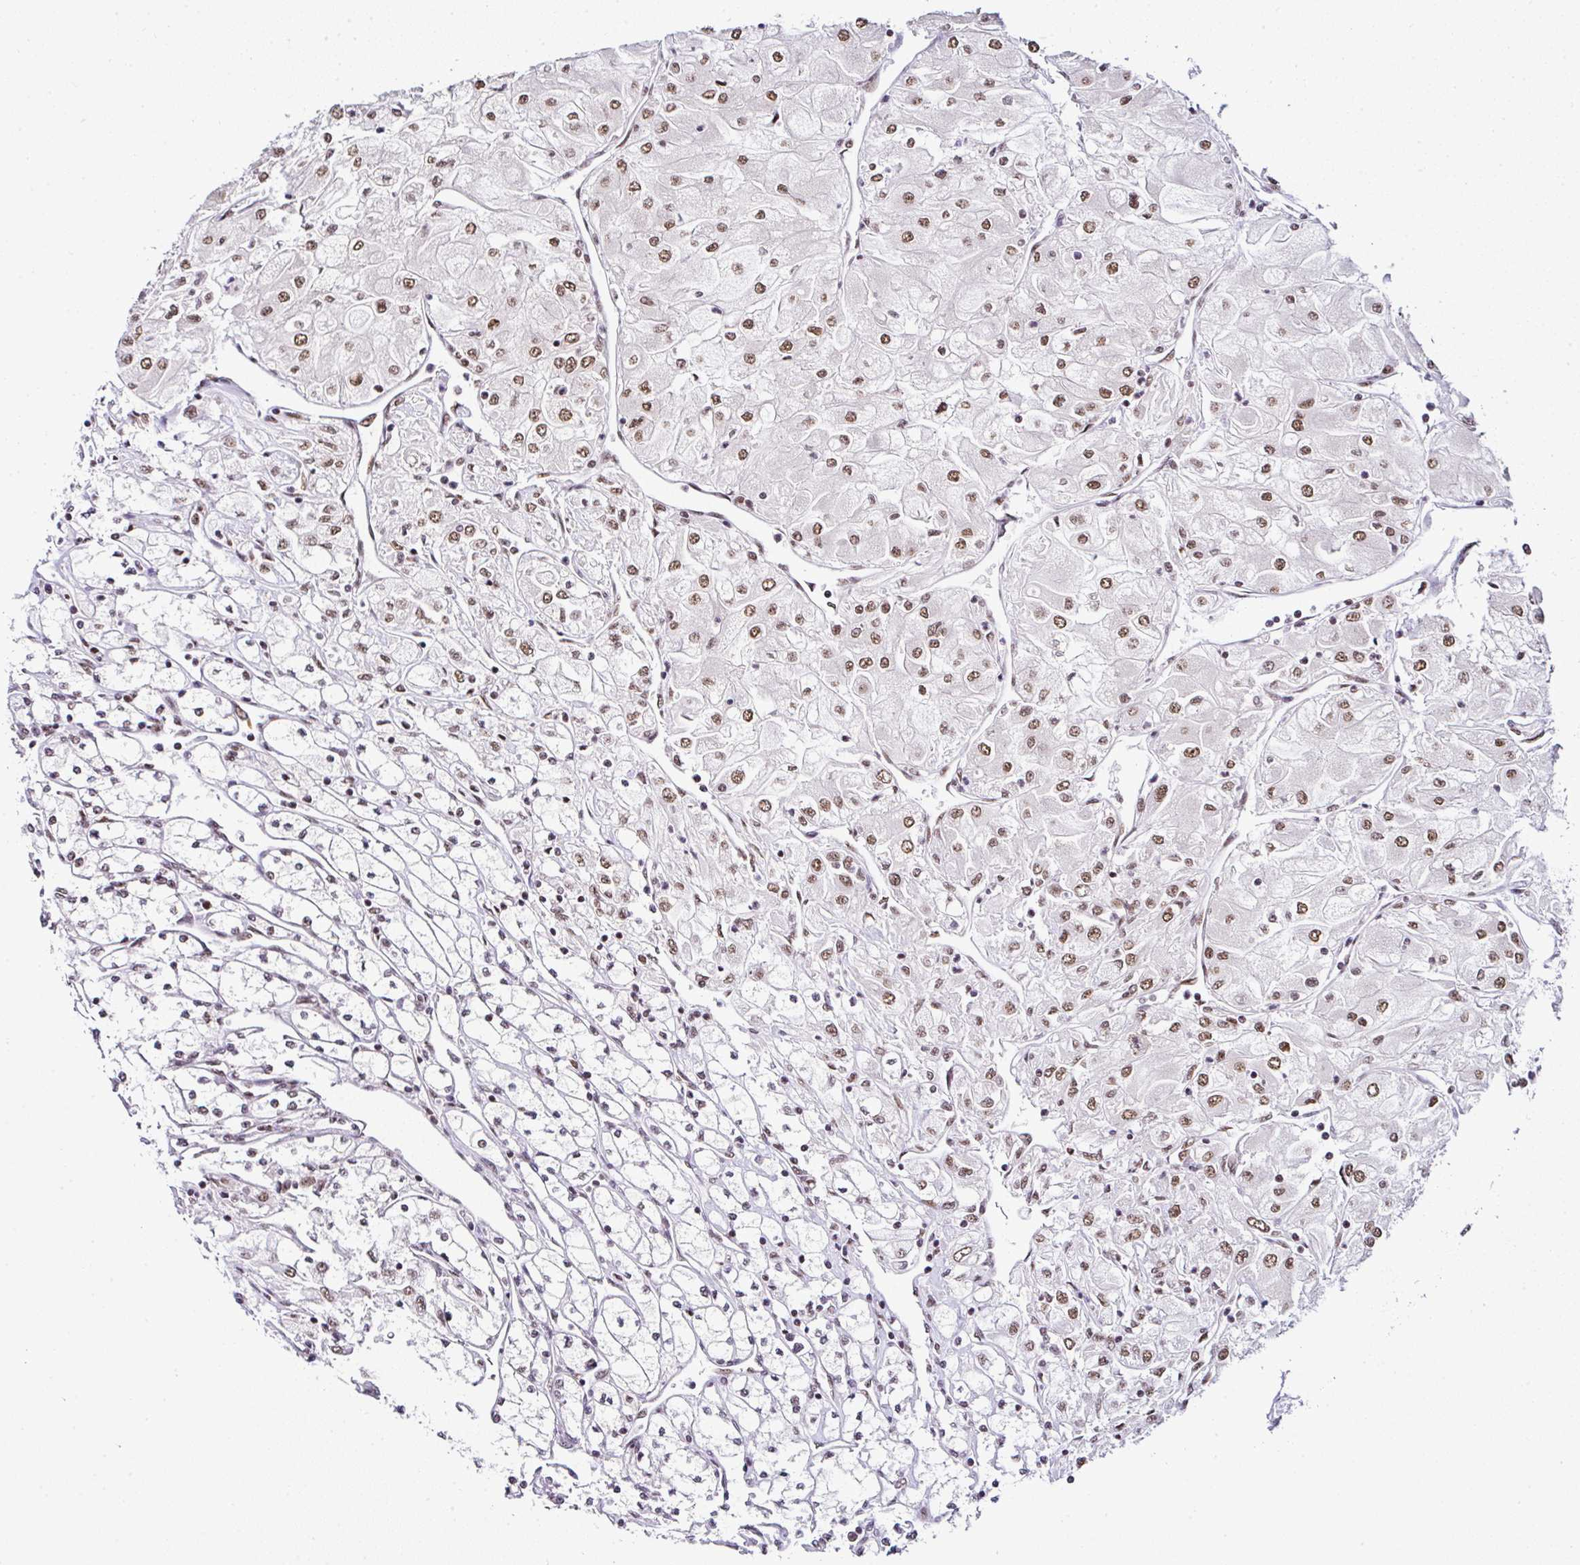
{"staining": {"intensity": "moderate", "quantity": ">75%", "location": "nuclear"}, "tissue": "renal cancer", "cell_type": "Tumor cells", "image_type": "cancer", "snomed": [{"axis": "morphology", "description": "Adenocarcinoma, NOS"}, {"axis": "topography", "description": "Kidney"}], "caption": "Immunohistochemistry (IHC) image of neoplastic tissue: adenocarcinoma (renal) stained using immunohistochemistry (IHC) shows medium levels of moderate protein expression localized specifically in the nuclear of tumor cells, appearing as a nuclear brown color.", "gene": "PTPN2", "patient": {"sex": "male", "age": 80}}